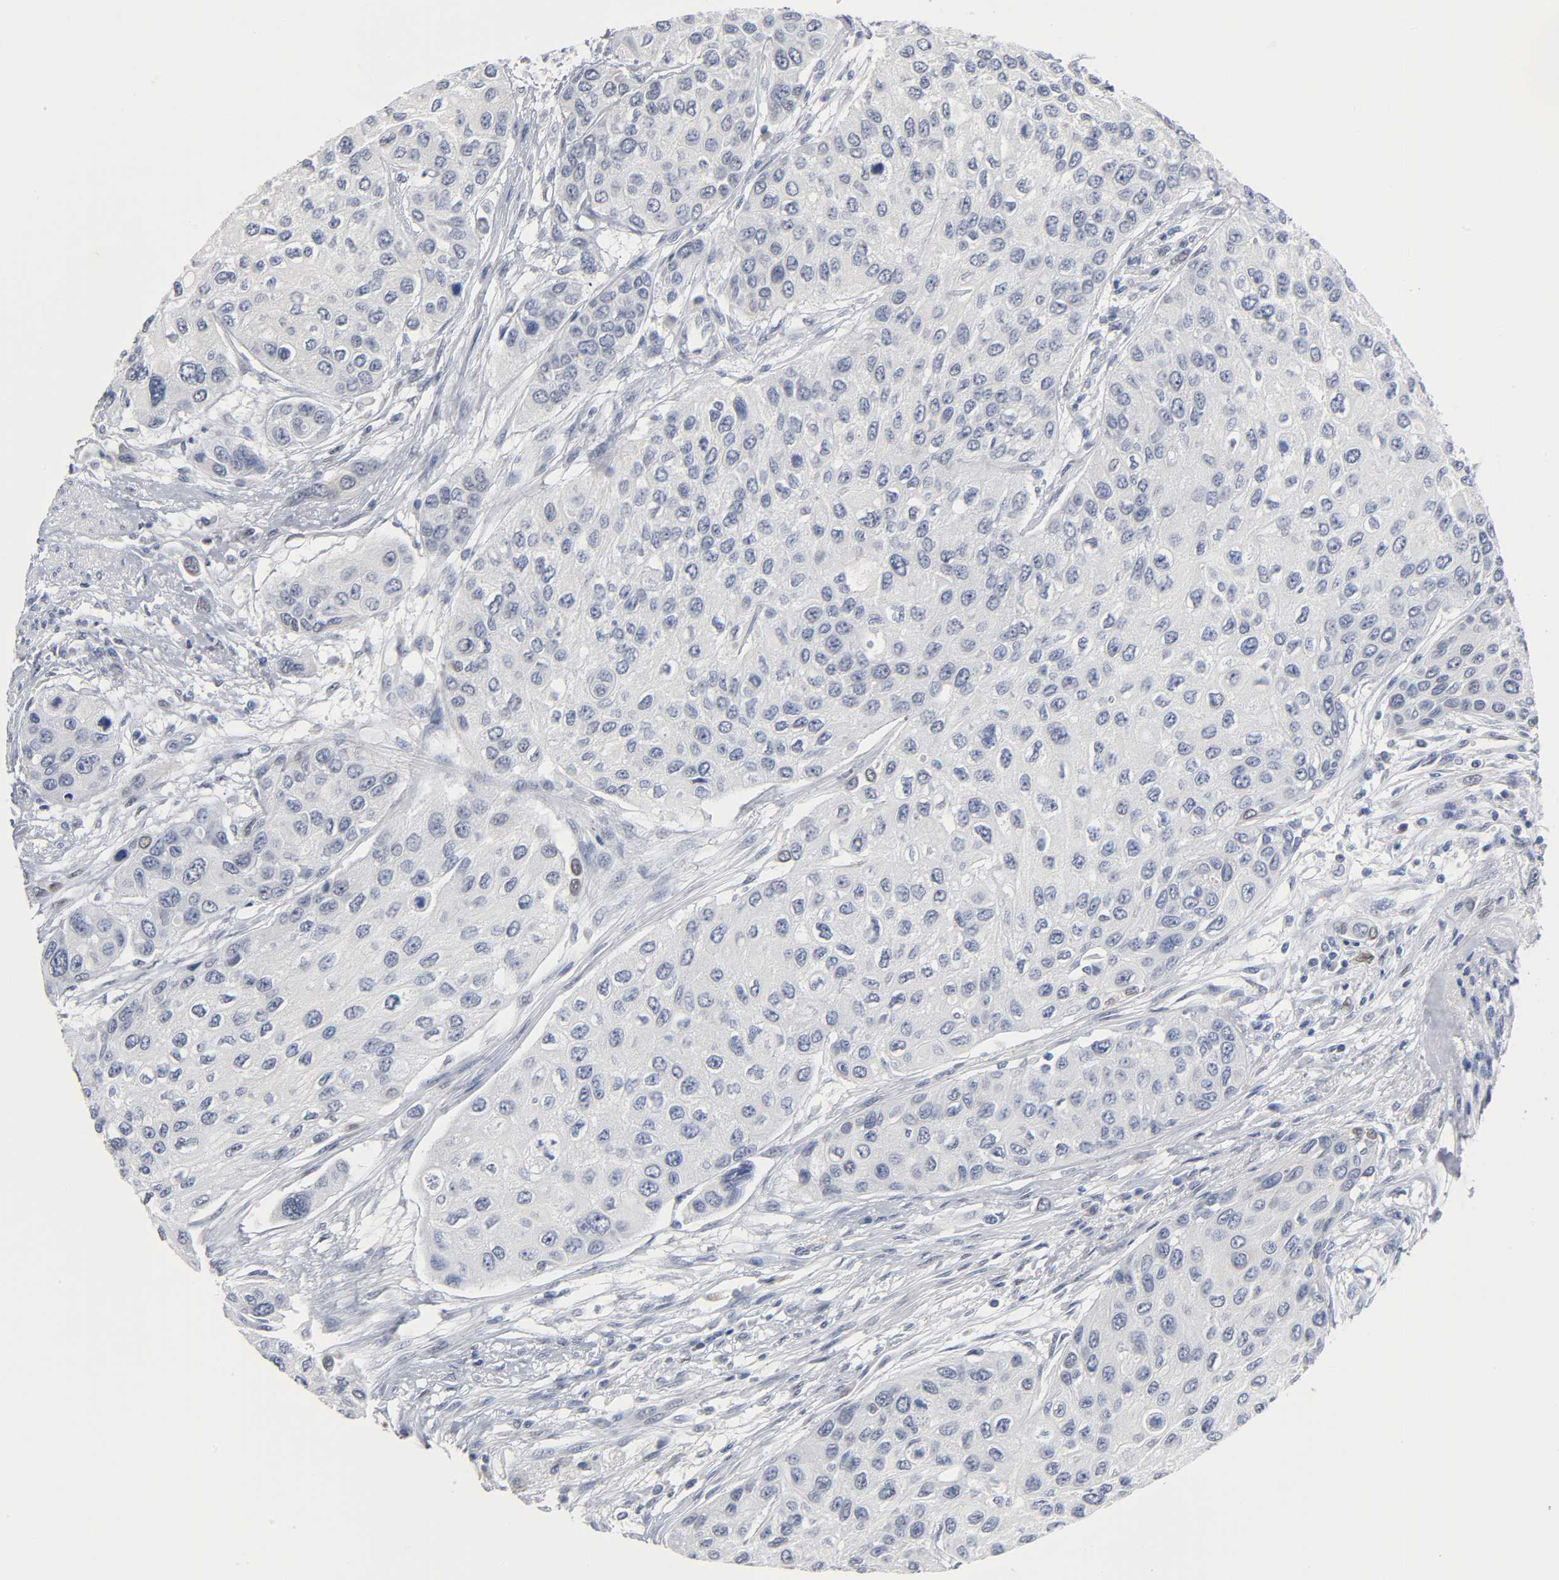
{"staining": {"intensity": "negative", "quantity": "none", "location": "none"}, "tissue": "urothelial cancer", "cell_type": "Tumor cells", "image_type": "cancer", "snomed": [{"axis": "morphology", "description": "Urothelial carcinoma, High grade"}, {"axis": "topography", "description": "Urinary bladder"}], "caption": "Immunohistochemistry of urothelial cancer displays no staining in tumor cells.", "gene": "NFATC1", "patient": {"sex": "female", "age": 56}}